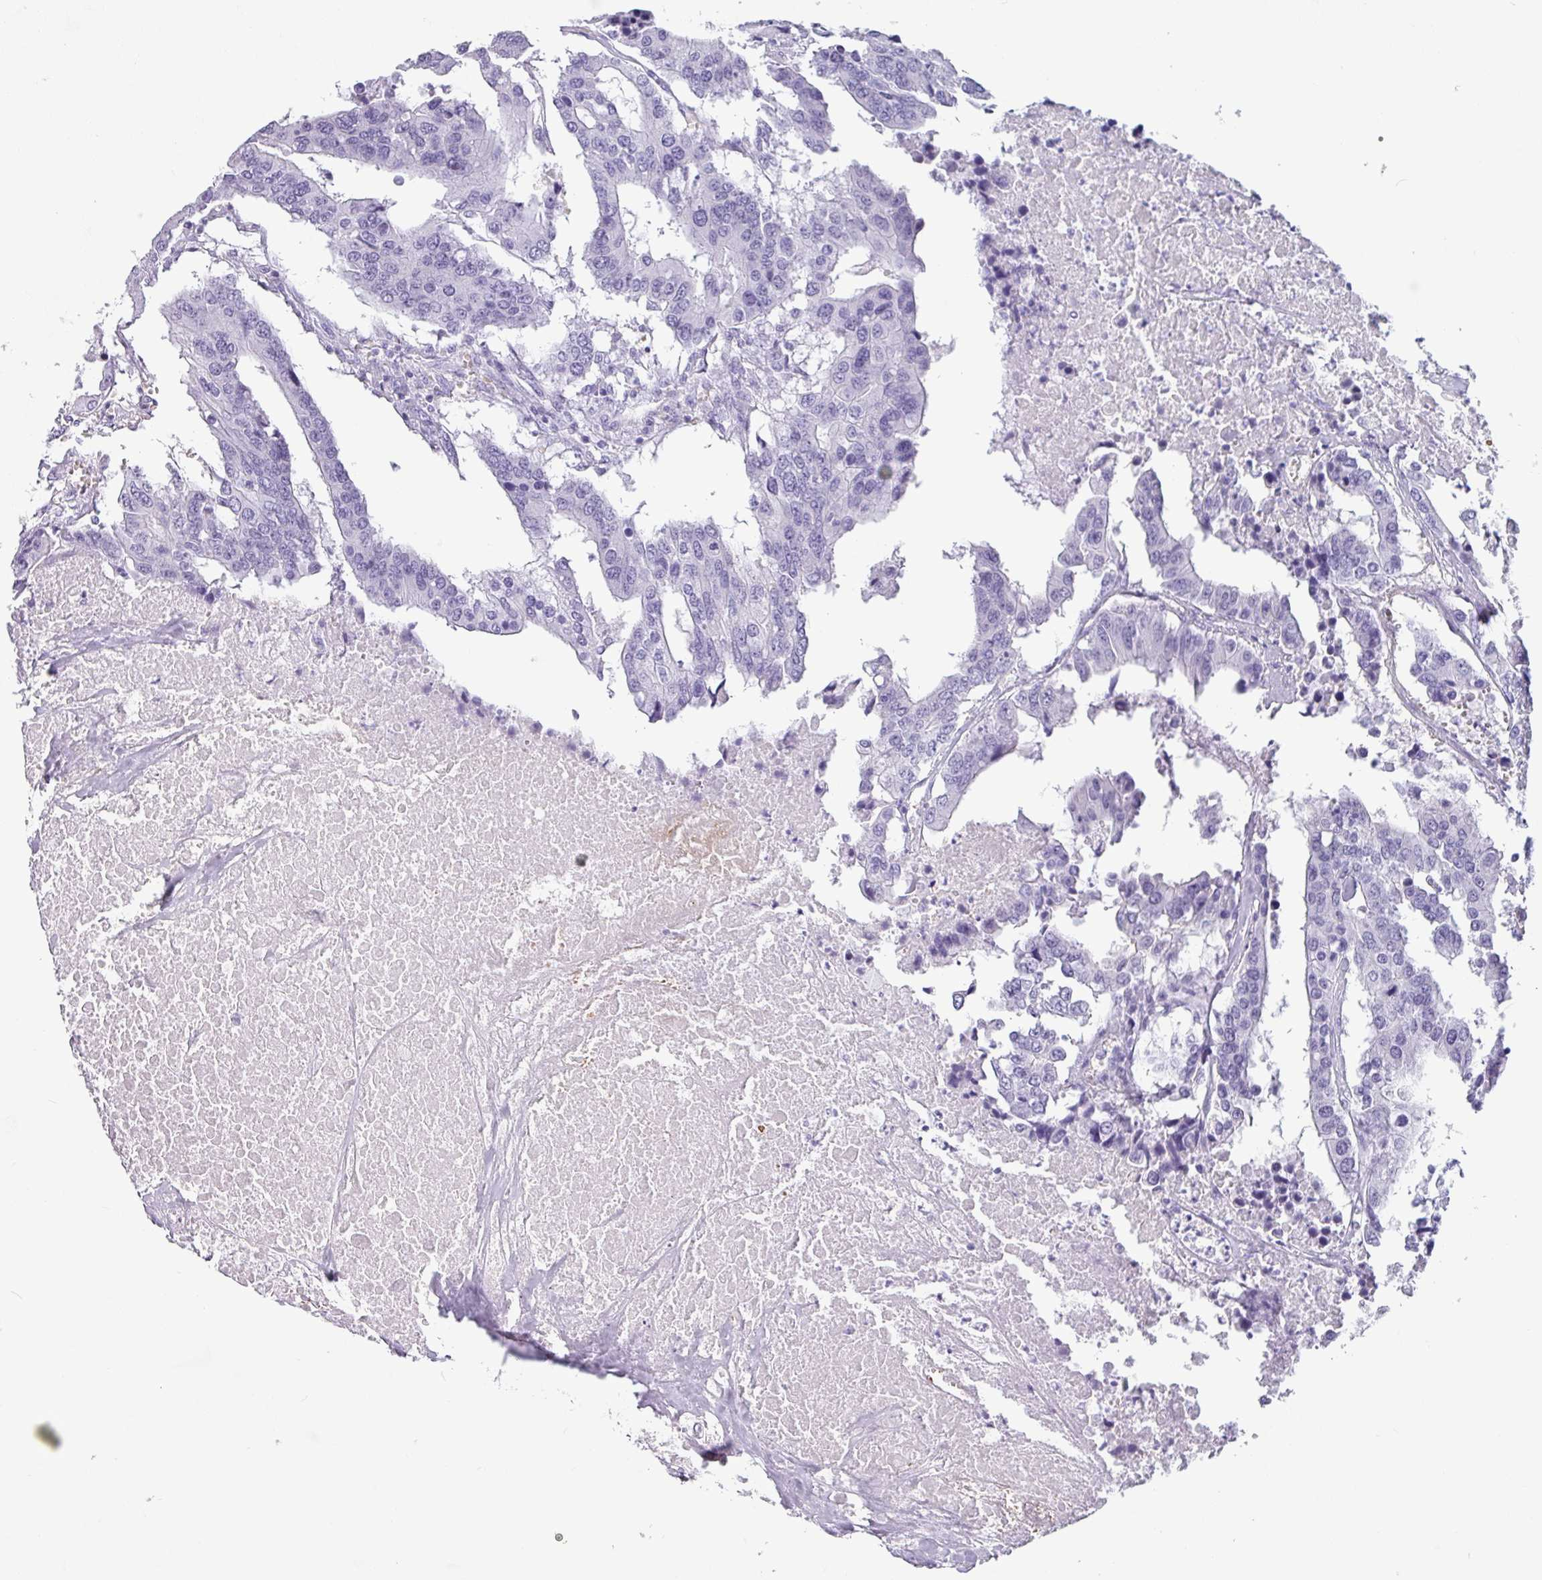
{"staining": {"intensity": "negative", "quantity": "none", "location": "none"}, "tissue": "colorectal cancer", "cell_type": "Tumor cells", "image_type": "cancer", "snomed": [{"axis": "morphology", "description": "Adenocarcinoma, NOS"}, {"axis": "topography", "description": "Colon"}], "caption": "The photomicrograph reveals no significant positivity in tumor cells of colorectal cancer. (Brightfield microscopy of DAB immunohistochemistry at high magnification).", "gene": "CRYBB2", "patient": {"sex": "male", "age": 77}}